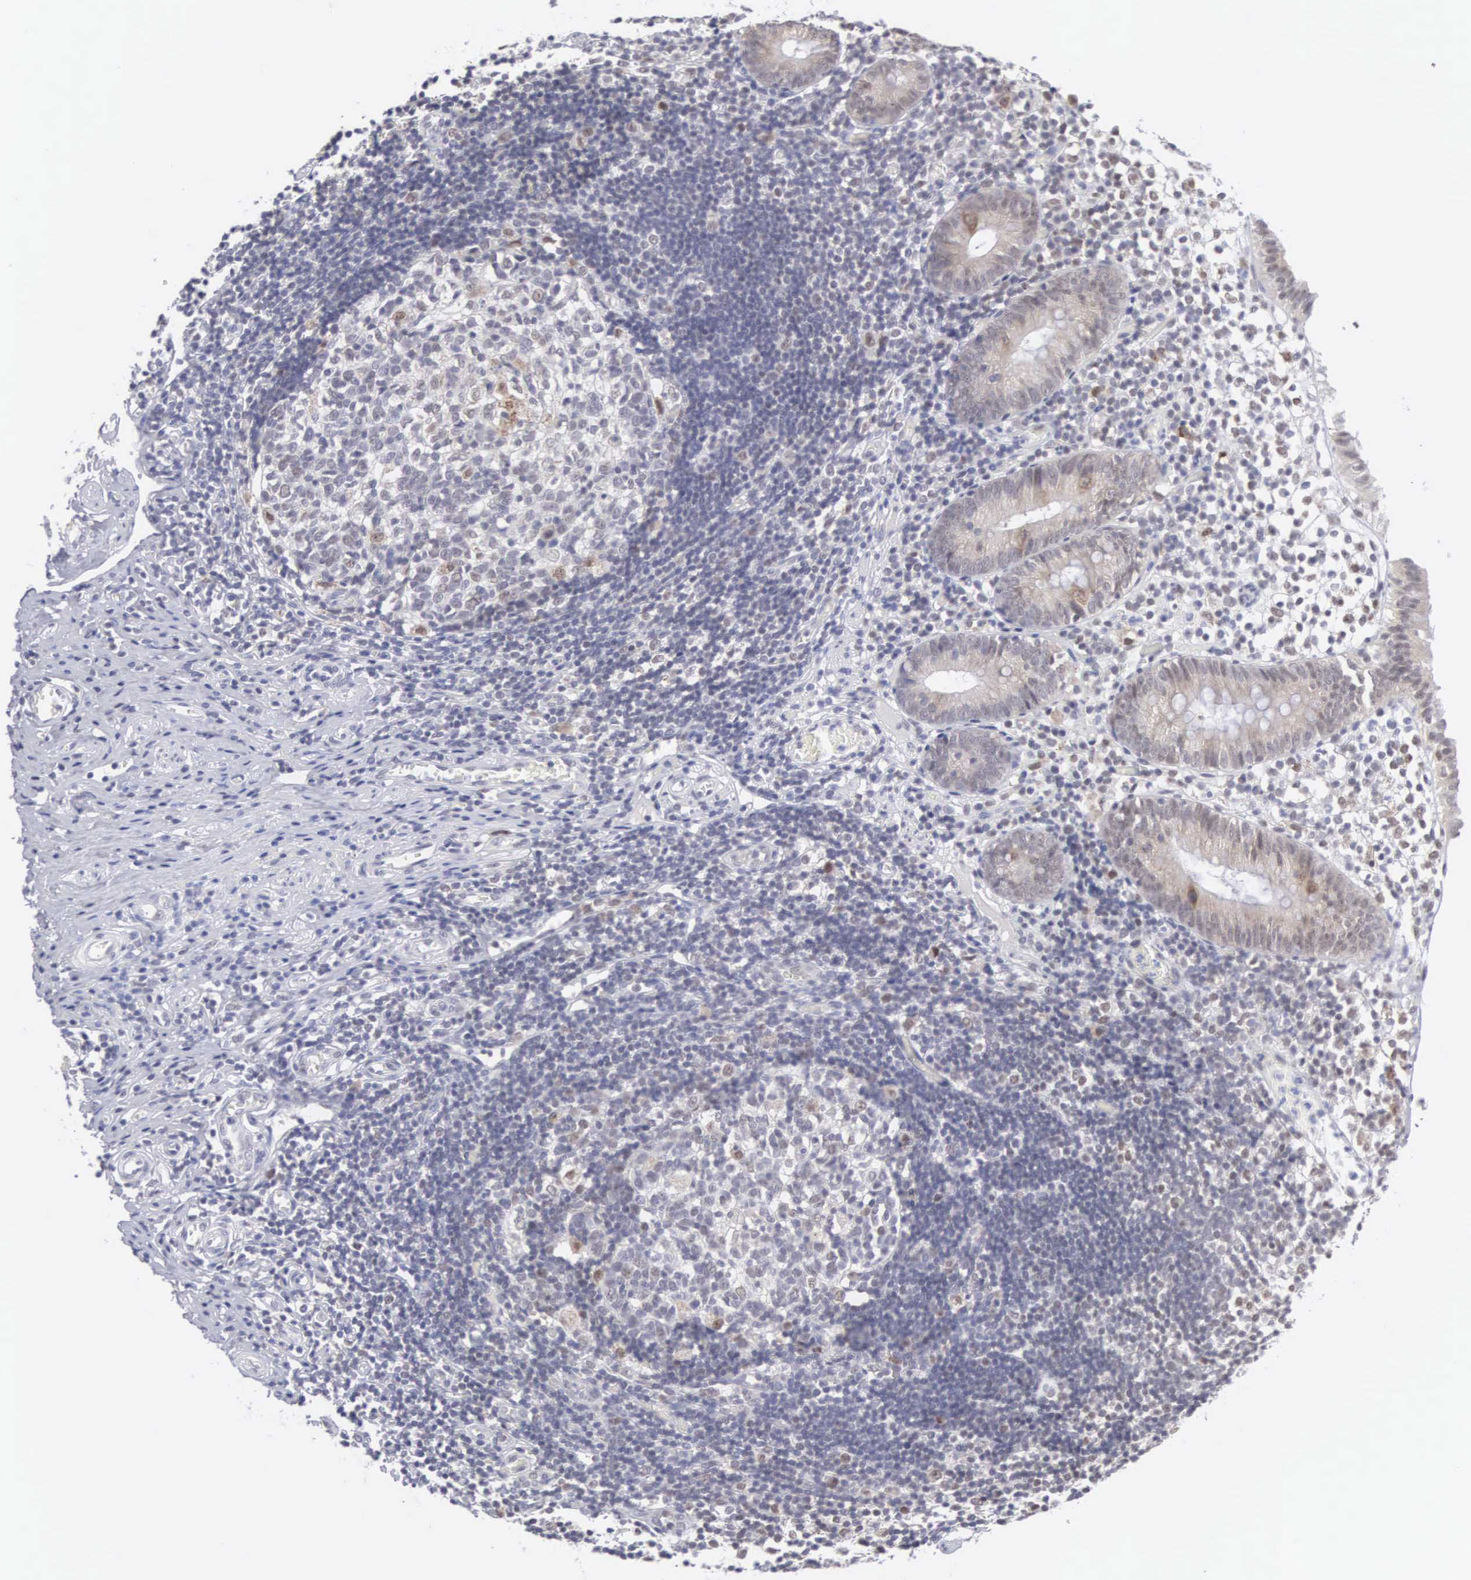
{"staining": {"intensity": "weak", "quantity": "<25%", "location": "cytoplasmic/membranous"}, "tissue": "appendix", "cell_type": "Glandular cells", "image_type": "normal", "snomed": [{"axis": "morphology", "description": "Normal tissue, NOS"}, {"axis": "topography", "description": "Appendix"}], "caption": "Appendix stained for a protein using IHC shows no staining glandular cells.", "gene": "MNAT1", "patient": {"sex": "male", "age": 25}}